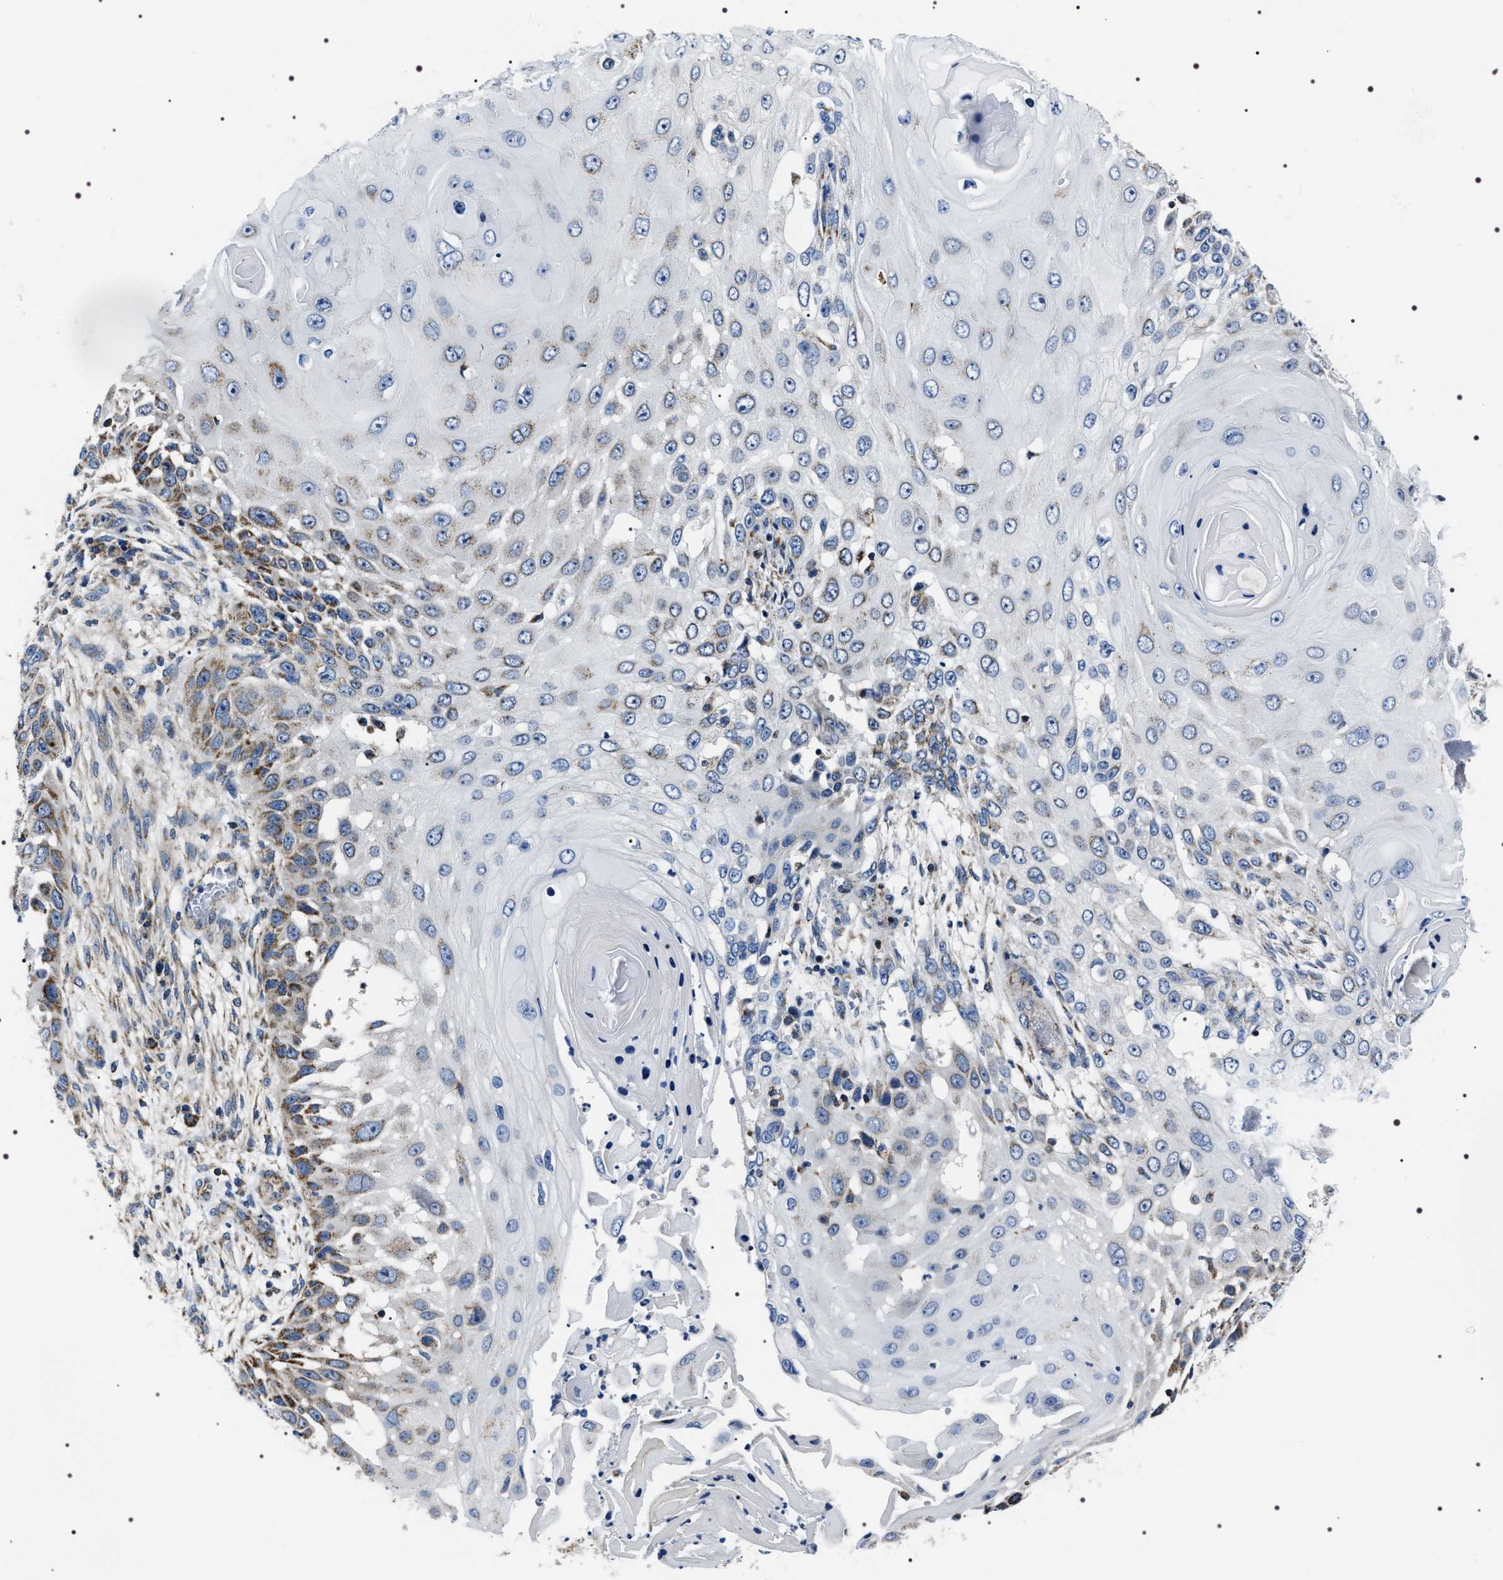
{"staining": {"intensity": "moderate", "quantity": "25%-75%", "location": "cytoplasmic/membranous"}, "tissue": "skin cancer", "cell_type": "Tumor cells", "image_type": "cancer", "snomed": [{"axis": "morphology", "description": "Squamous cell carcinoma, NOS"}, {"axis": "topography", "description": "Skin"}], "caption": "Skin cancer (squamous cell carcinoma) stained with DAB (3,3'-diaminobenzidine) immunohistochemistry (IHC) reveals medium levels of moderate cytoplasmic/membranous positivity in approximately 25%-75% of tumor cells.", "gene": "NTMT1", "patient": {"sex": "female", "age": 44}}